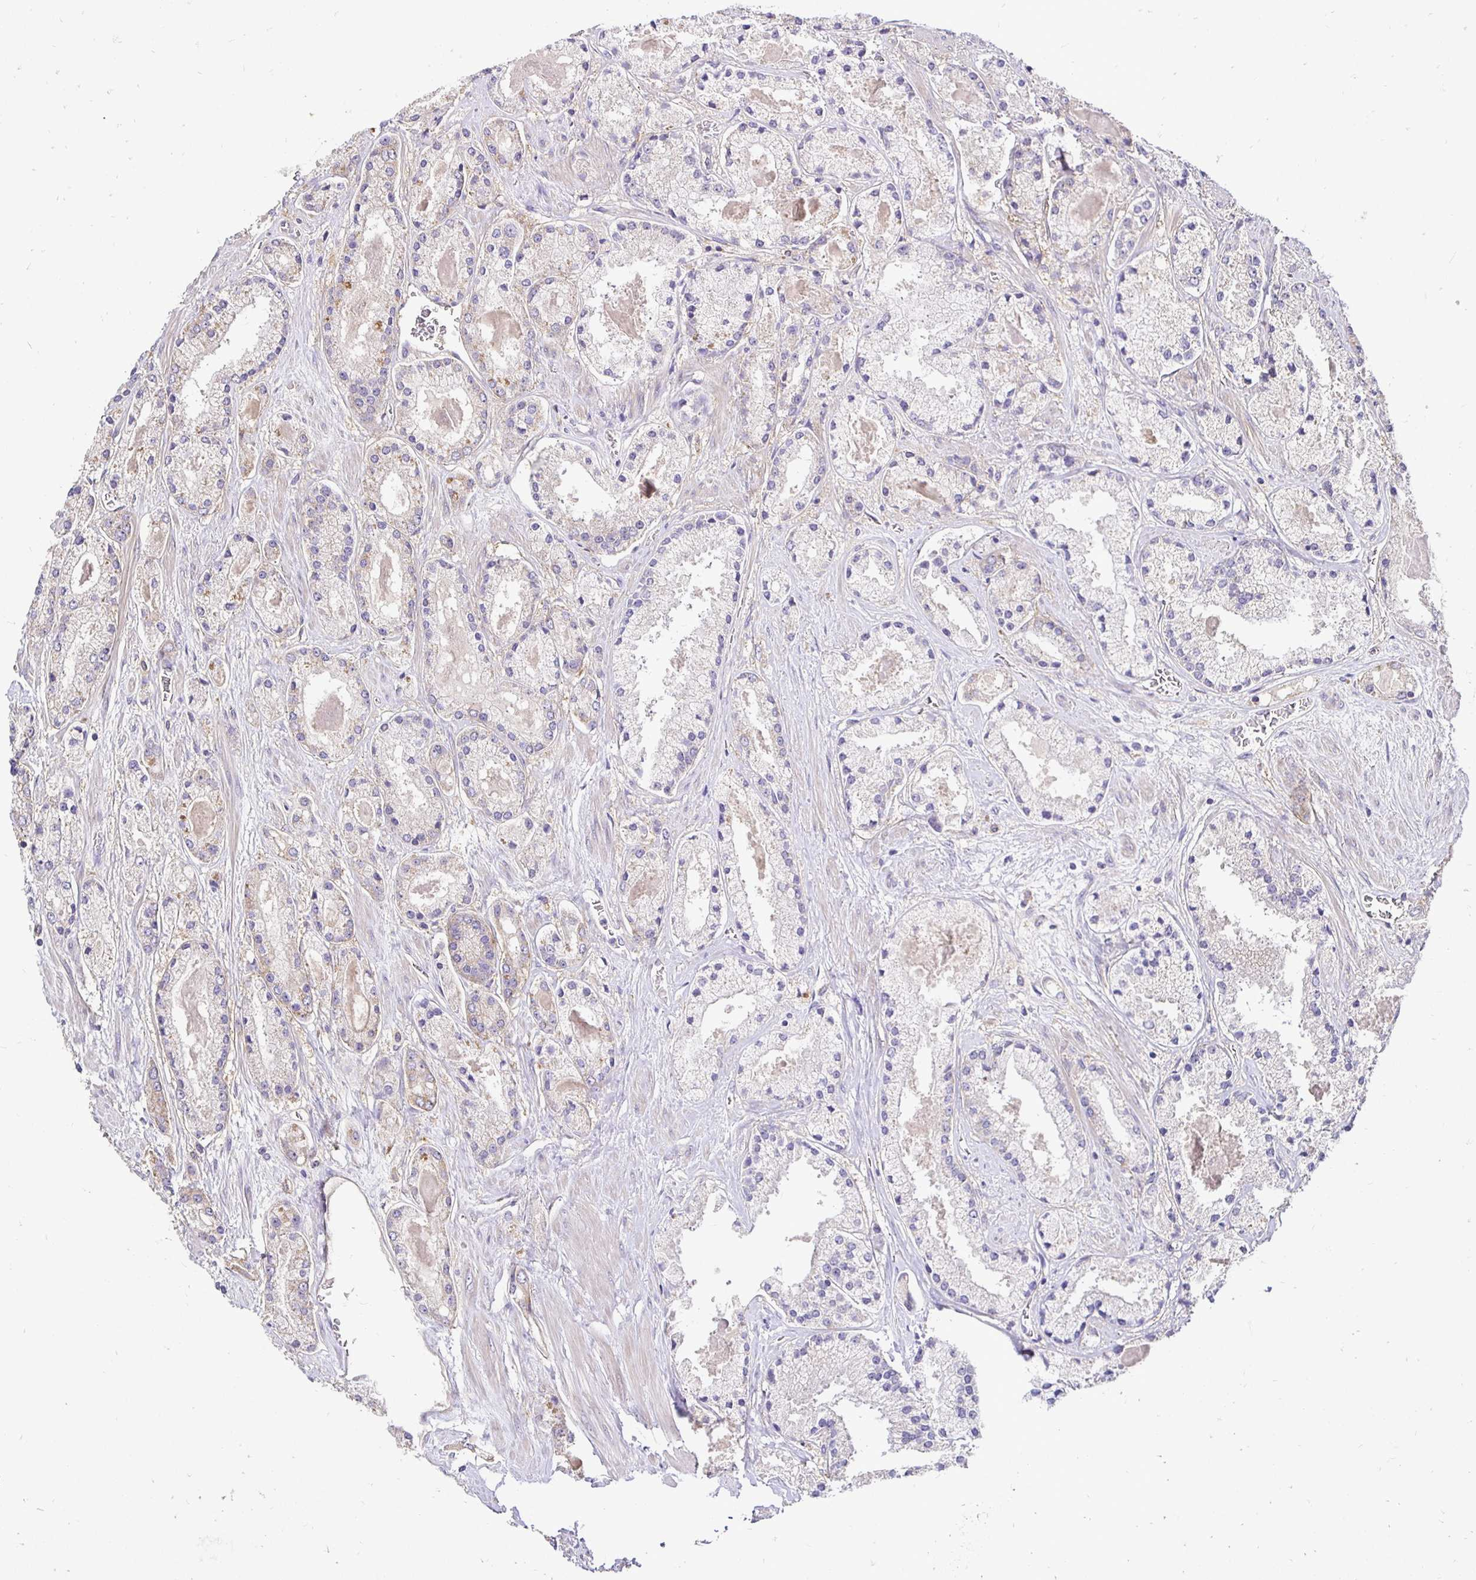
{"staining": {"intensity": "negative", "quantity": "none", "location": "none"}, "tissue": "prostate cancer", "cell_type": "Tumor cells", "image_type": "cancer", "snomed": [{"axis": "morphology", "description": "Adenocarcinoma, High grade"}, {"axis": "topography", "description": "Prostate"}], "caption": "Image shows no protein expression in tumor cells of prostate cancer tissue.", "gene": "SLC9A1", "patient": {"sex": "male", "age": 67}}